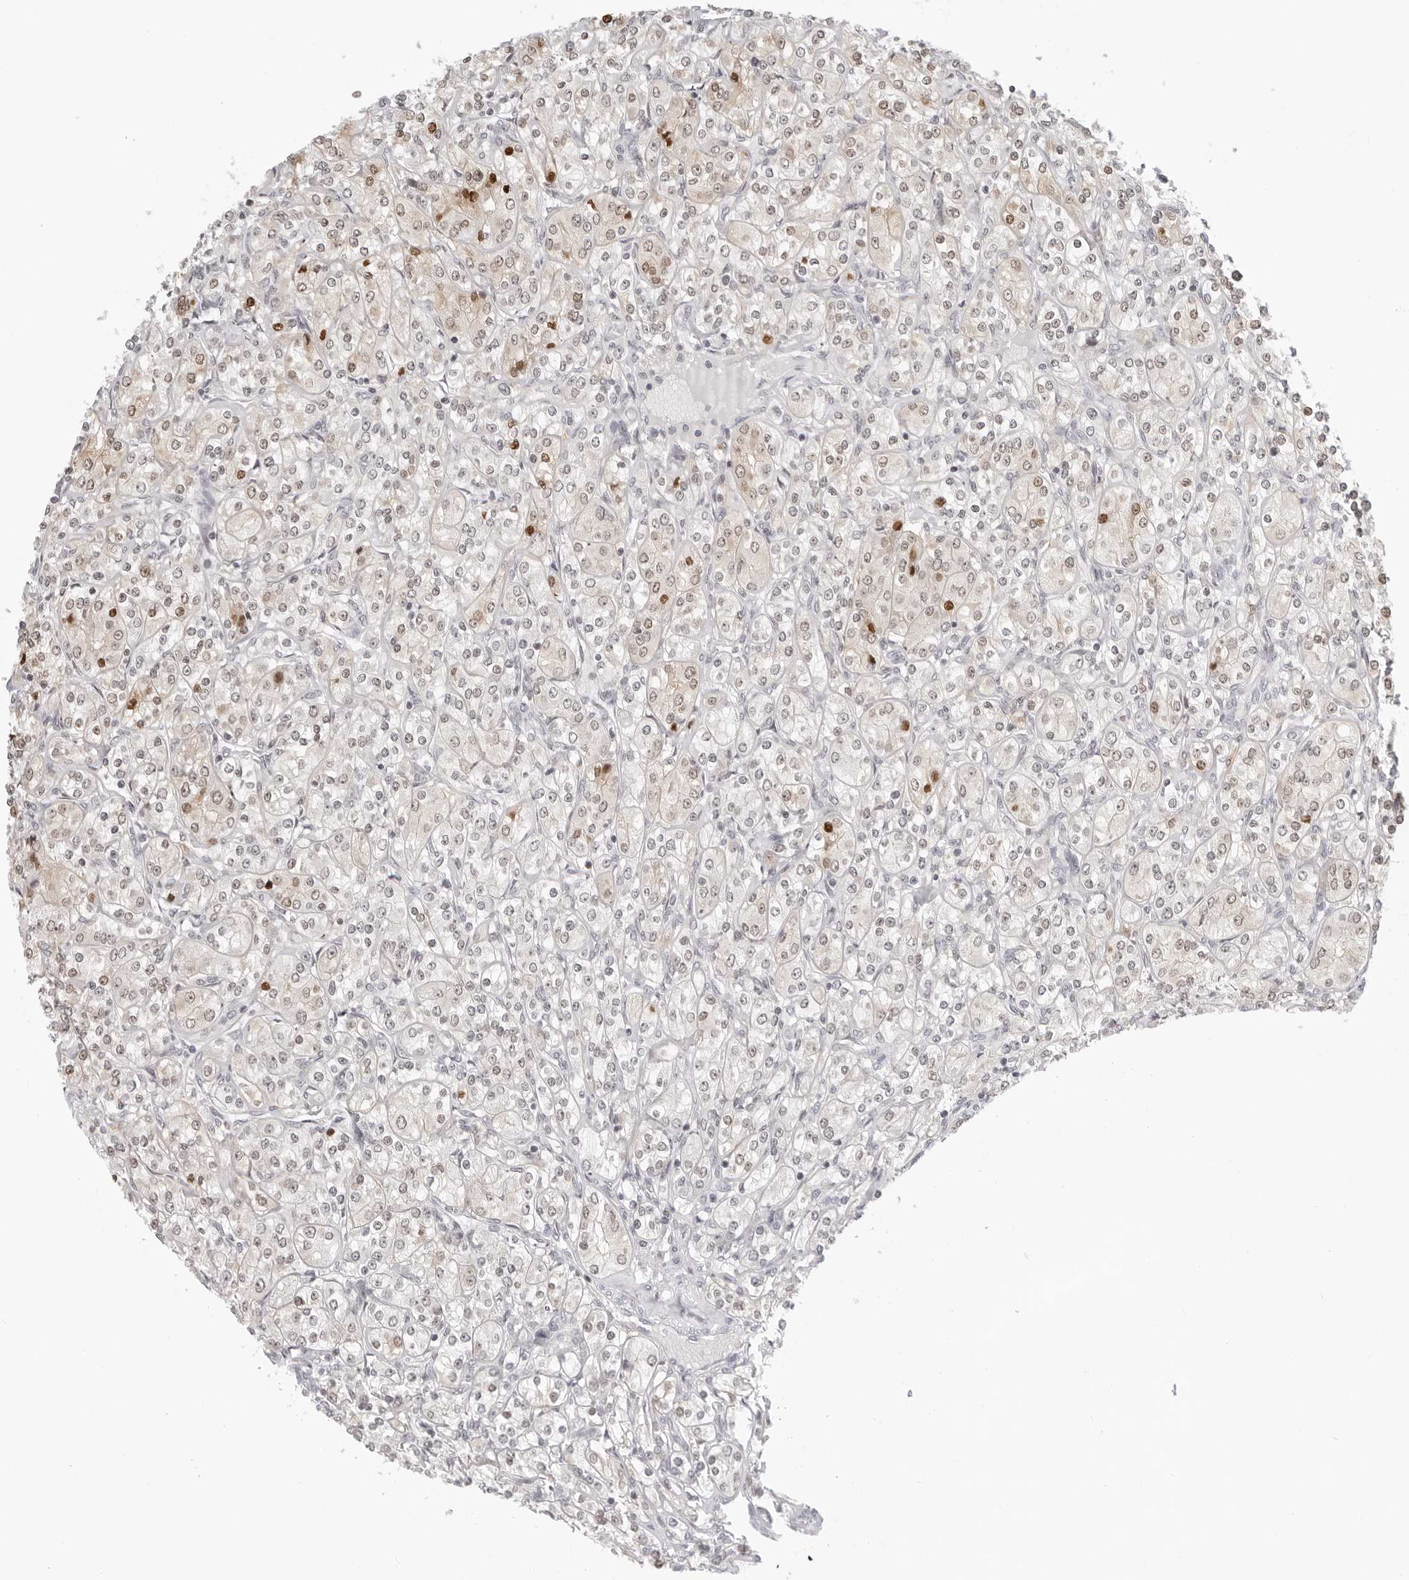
{"staining": {"intensity": "moderate", "quantity": "<25%", "location": "nuclear"}, "tissue": "renal cancer", "cell_type": "Tumor cells", "image_type": "cancer", "snomed": [{"axis": "morphology", "description": "Adenocarcinoma, NOS"}, {"axis": "topography", "description": "Kidney"}], "caption": "Moderate nuclear protein positivity is seen in about <25% of tumor cells in renal cancer.", "gene": "MSH6", "patient": {"sex": "male", "age": 77}}